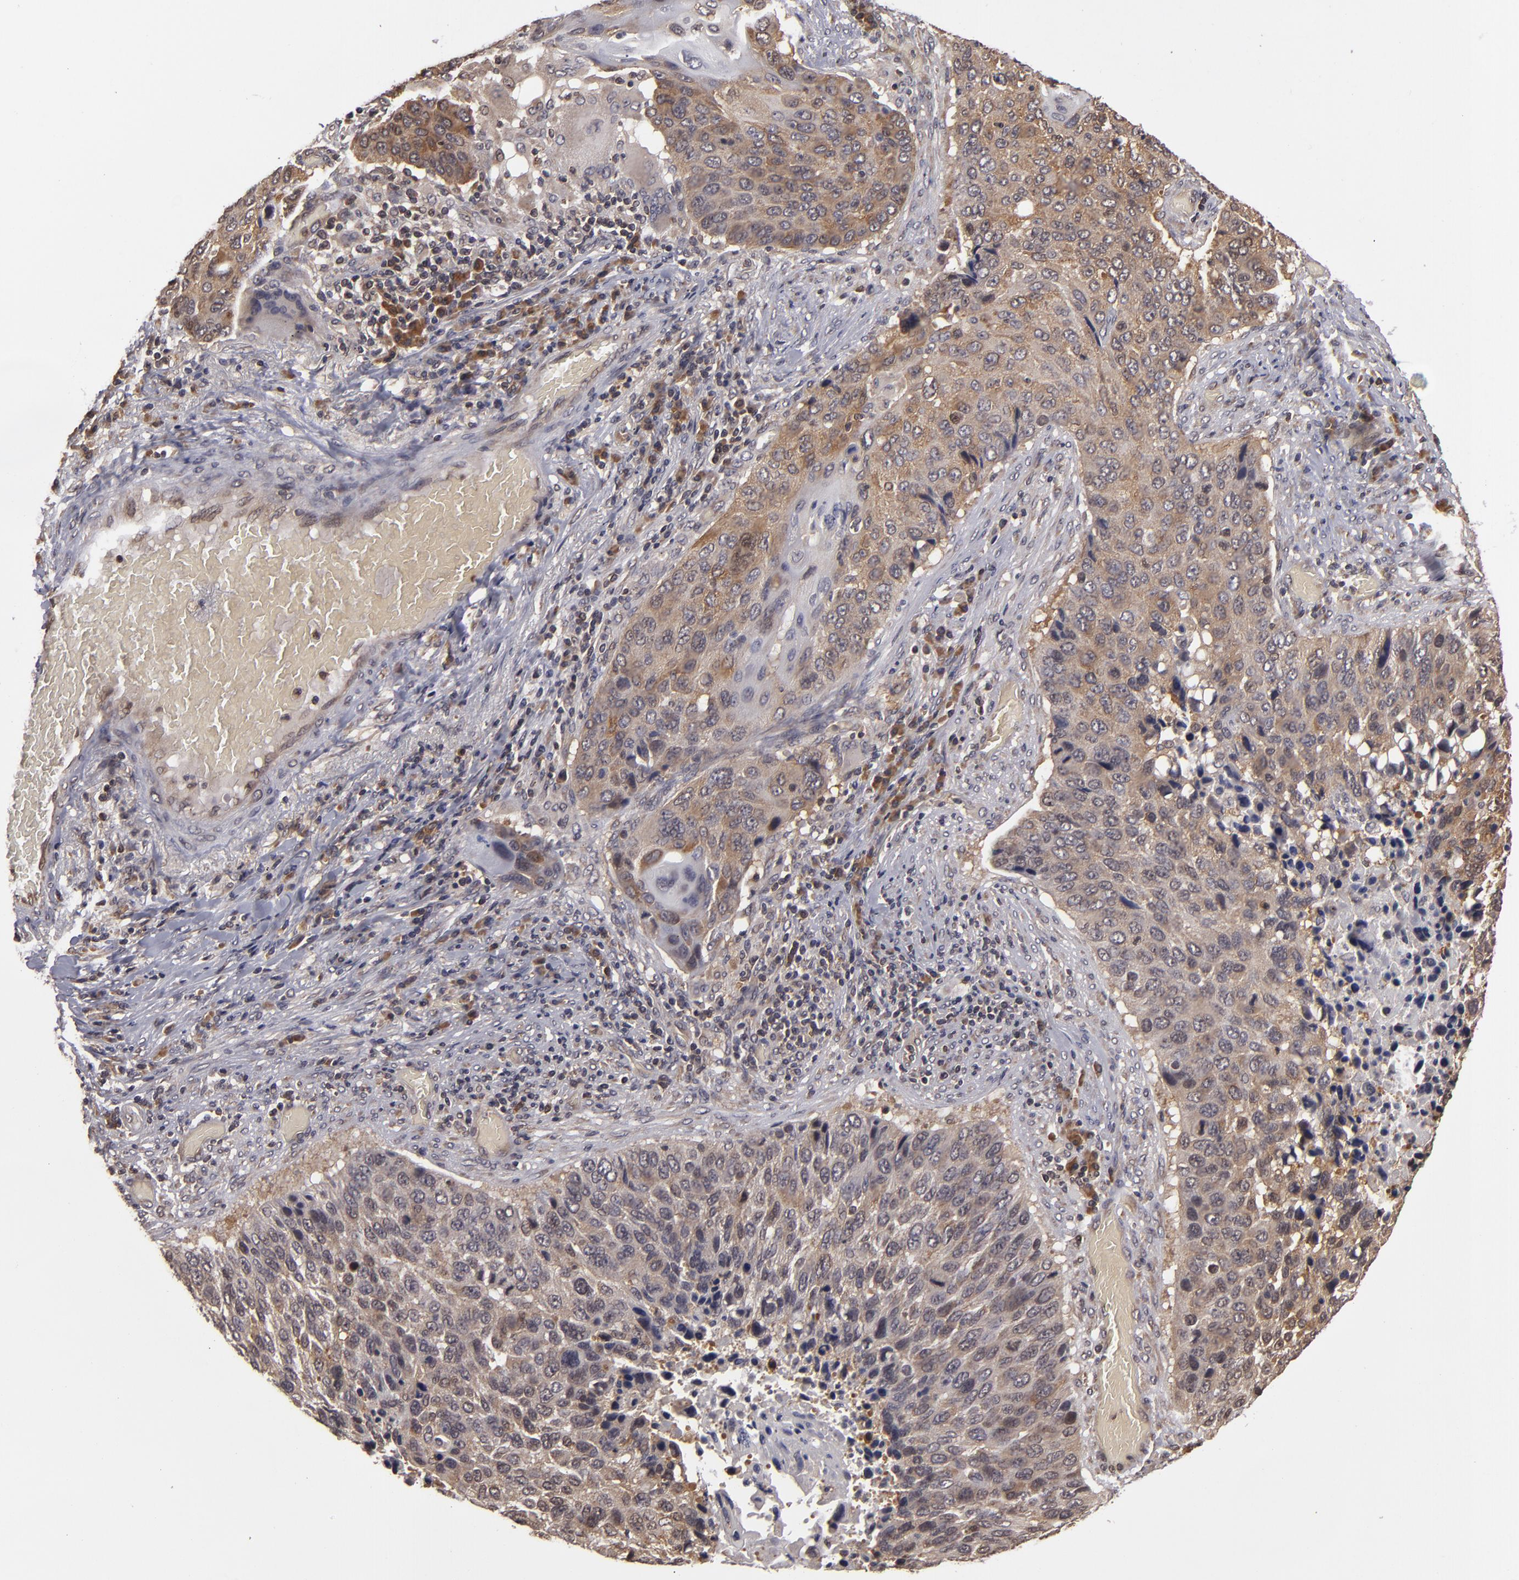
{"staining": {"intensity": "moderate", "quantity": ">75%", "location": "cytoplasmic/membranous"}, "tissue": "lung cancer", "cell_type": "Tumor cells", "image_type": "cancer", "snomed": [{"axis": "morphology", "description": "Squamous cell carcinoma, NOS"}, {"axis": "topography", "description": "Lung"}], "caption": "DAB immunohistochemical staining of human squamous cell carcinoma (lung) displays moderate cytoplasmic/membranous protein expression in approximately >75% of tumor cells.", "gene": "MAPK3", "patient": {"sex": "male", "age": 68}}